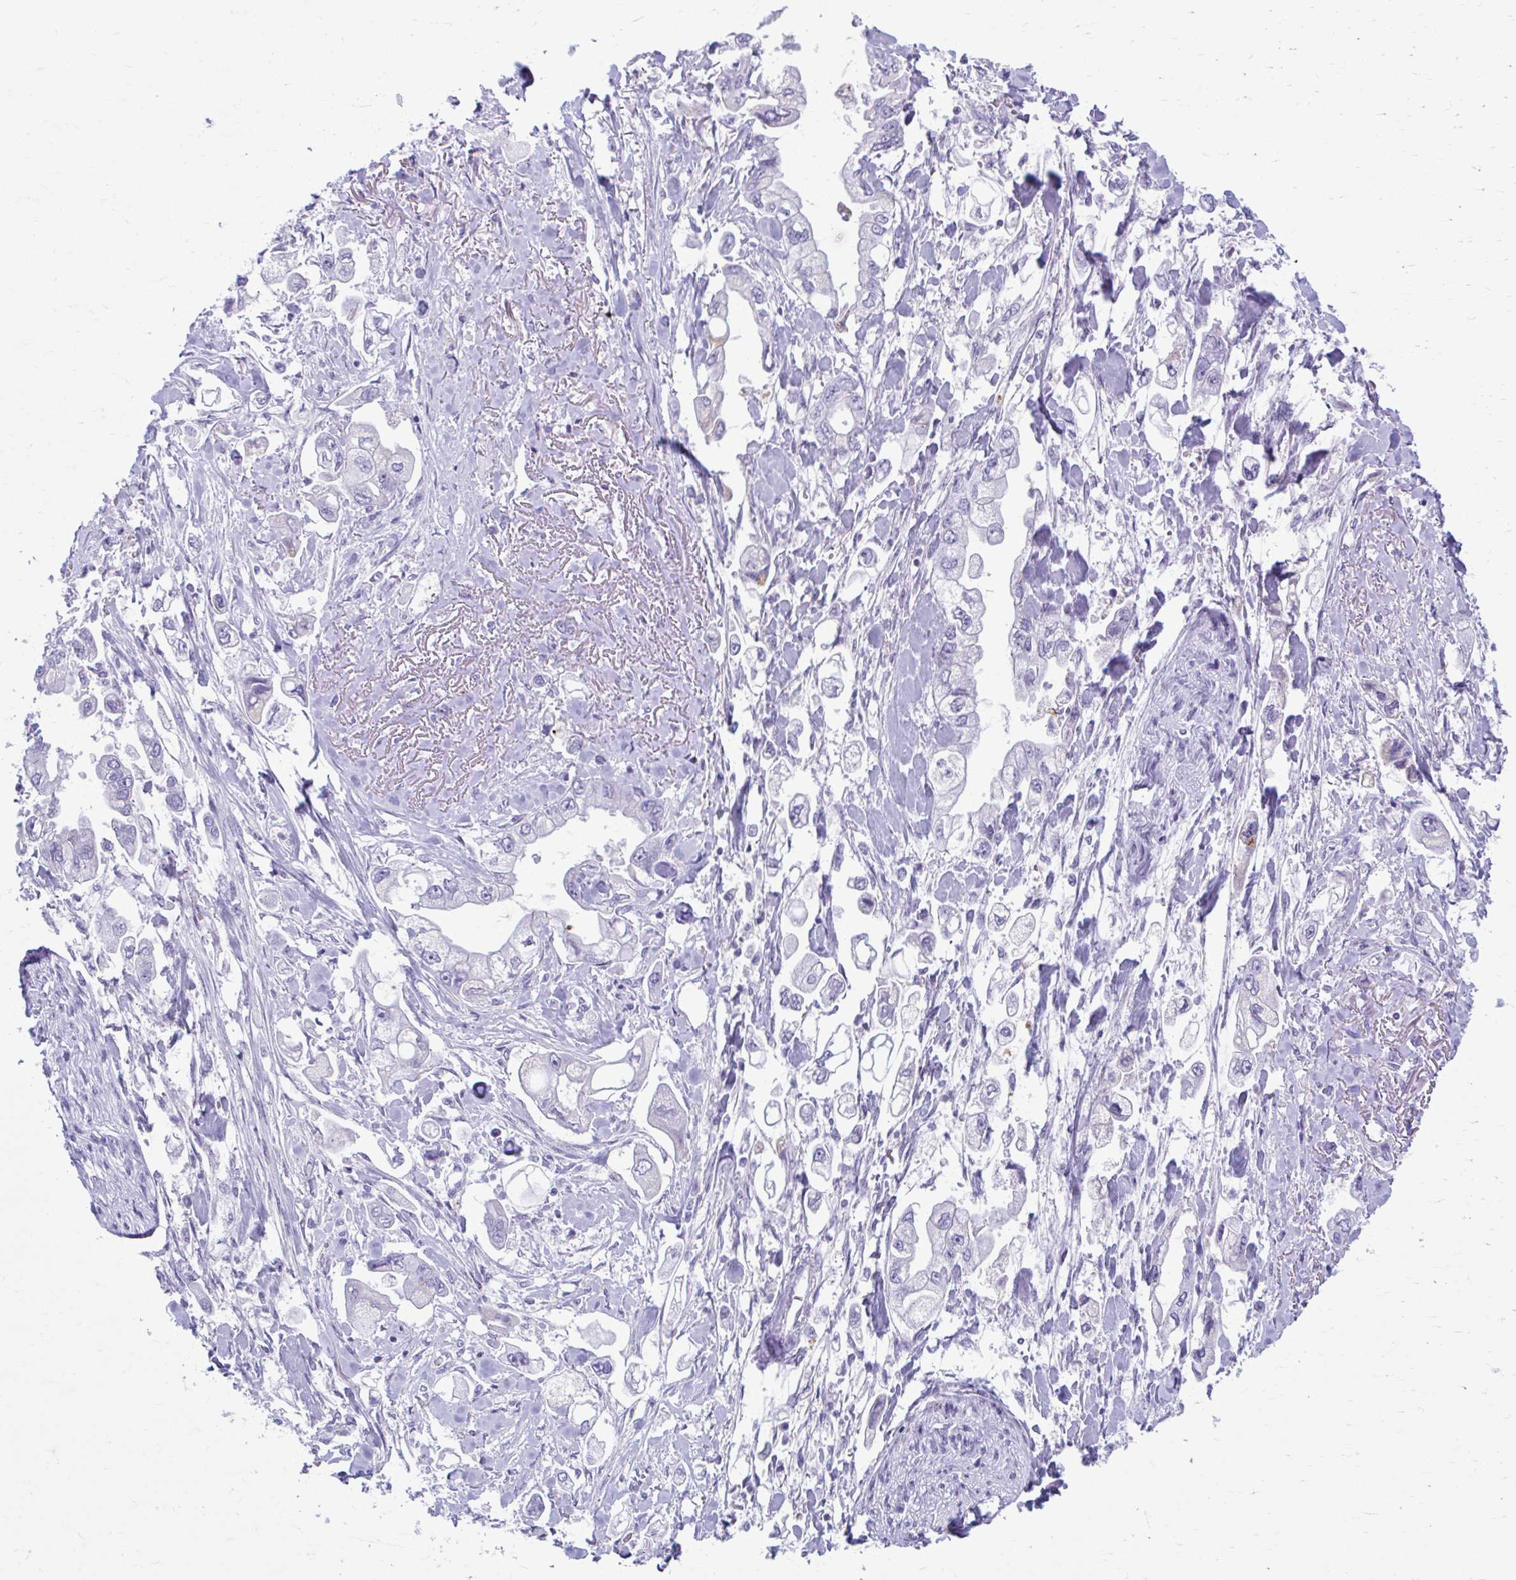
{"staining": {"intensity": "negative", "quantity": "none", "location": "none"}, "tissue": "stomach cancer", "cell_type": "Tumor cells", "image_type": "cancer", "snomed": [{"axis": "morphology", "description": "Adenocarcinoma, NOS"}, {"axis": "topography", "description": "Stomach"}], "caption": "There is no significant staining in tumor cells of stomach cancer.", "gene": "C12orf71", "patient": {"sex": "male", "age": 62}}